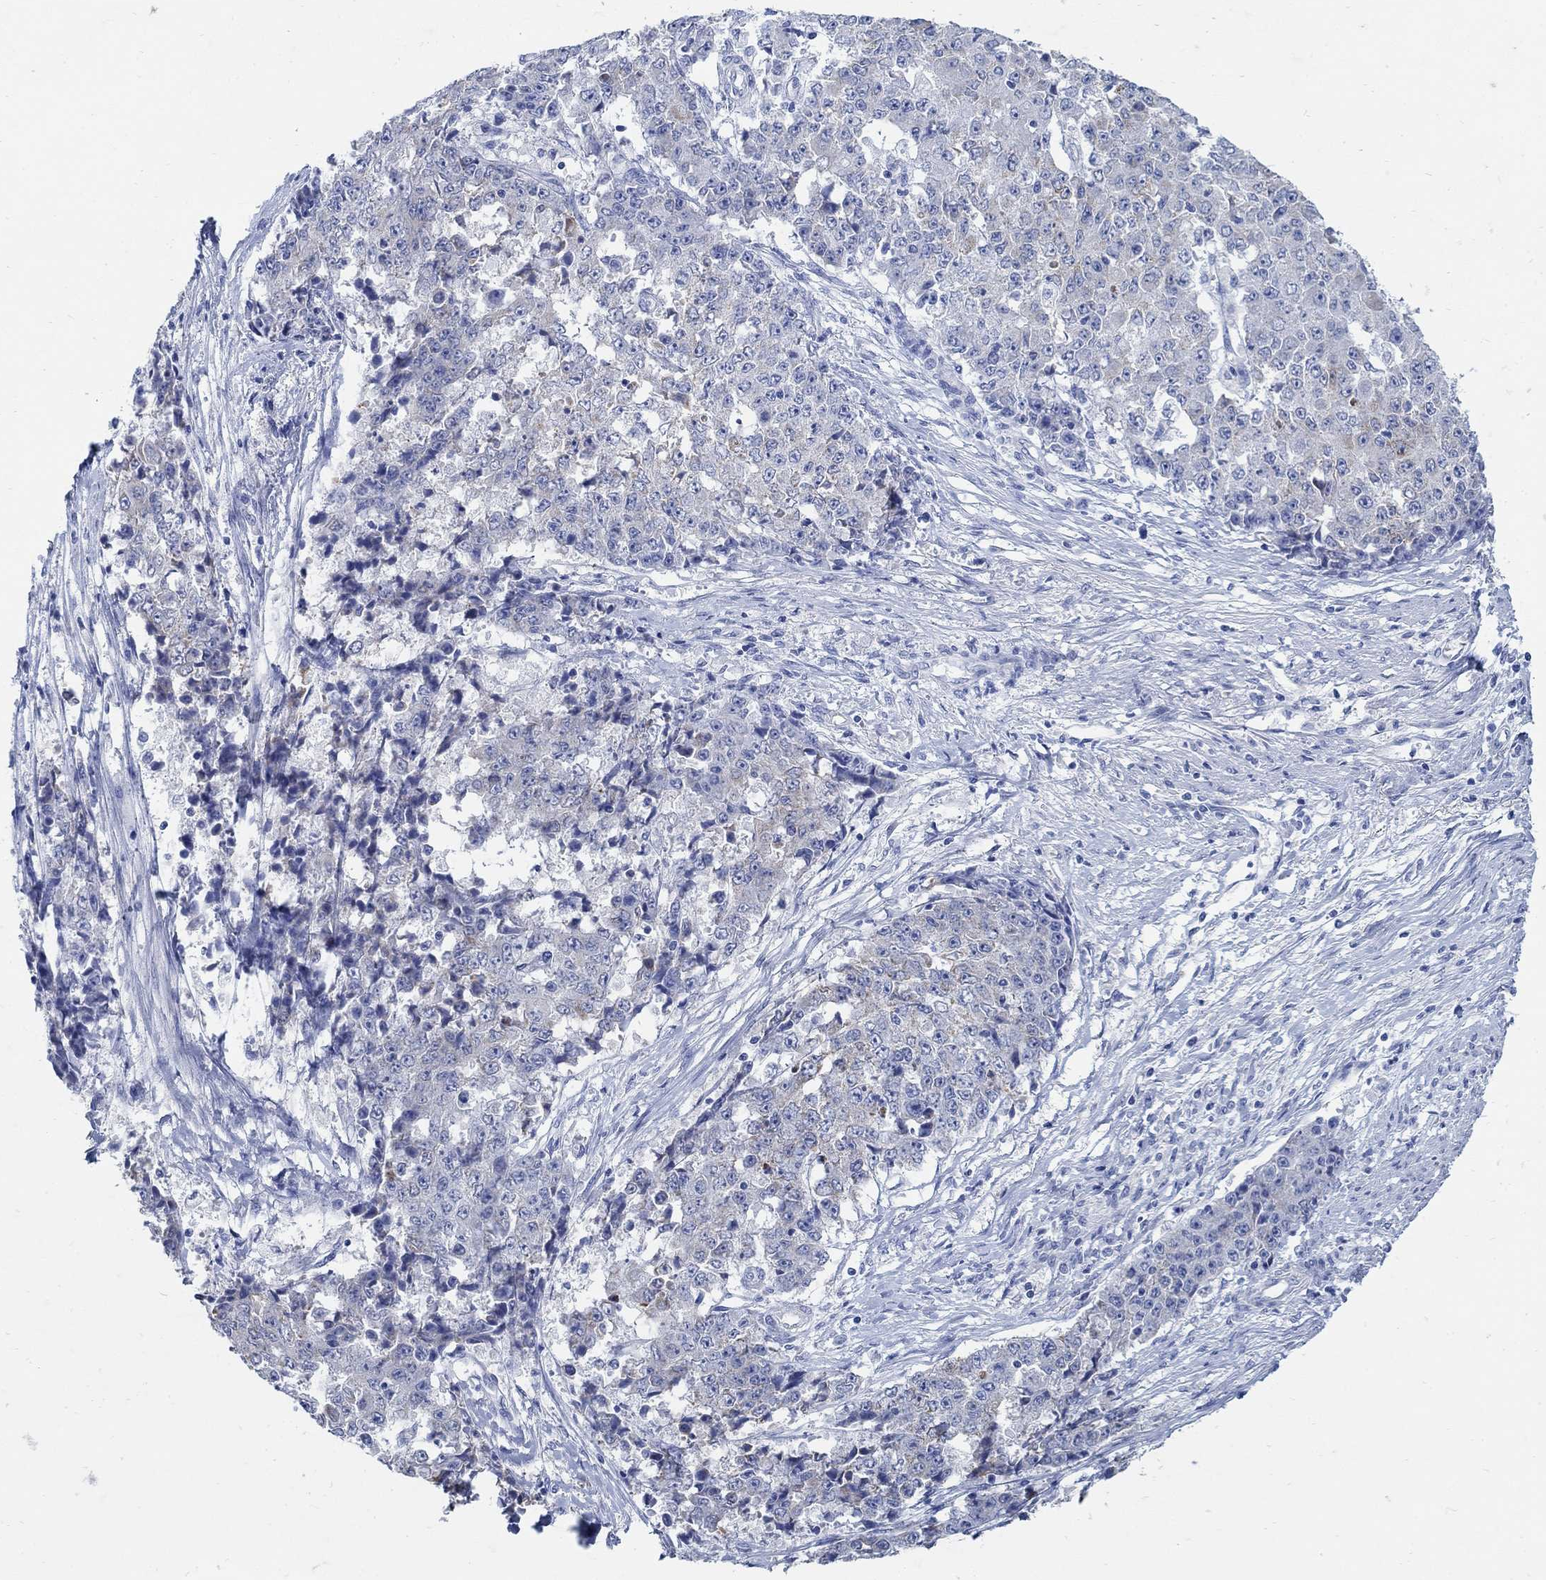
{"staining": {"intensity": "negative", "quantity": "none", "location": "none"}, "tissue": "ovarian cancer", "cell_type": "Tumor cells", "image_type": "cancer", "snomed": [{"axis": "morphology", "description": "Carcinoma, endometroid"}, {"axis": "topography", "description": "Ovary"}], "caption": "Ovarian cancer stained for a protein using immunohistochemistry (IHC) reveals no positivity tumor cells.", "gene": "ZDHHC14", "patient": {"sex": "female", "age": 42}}